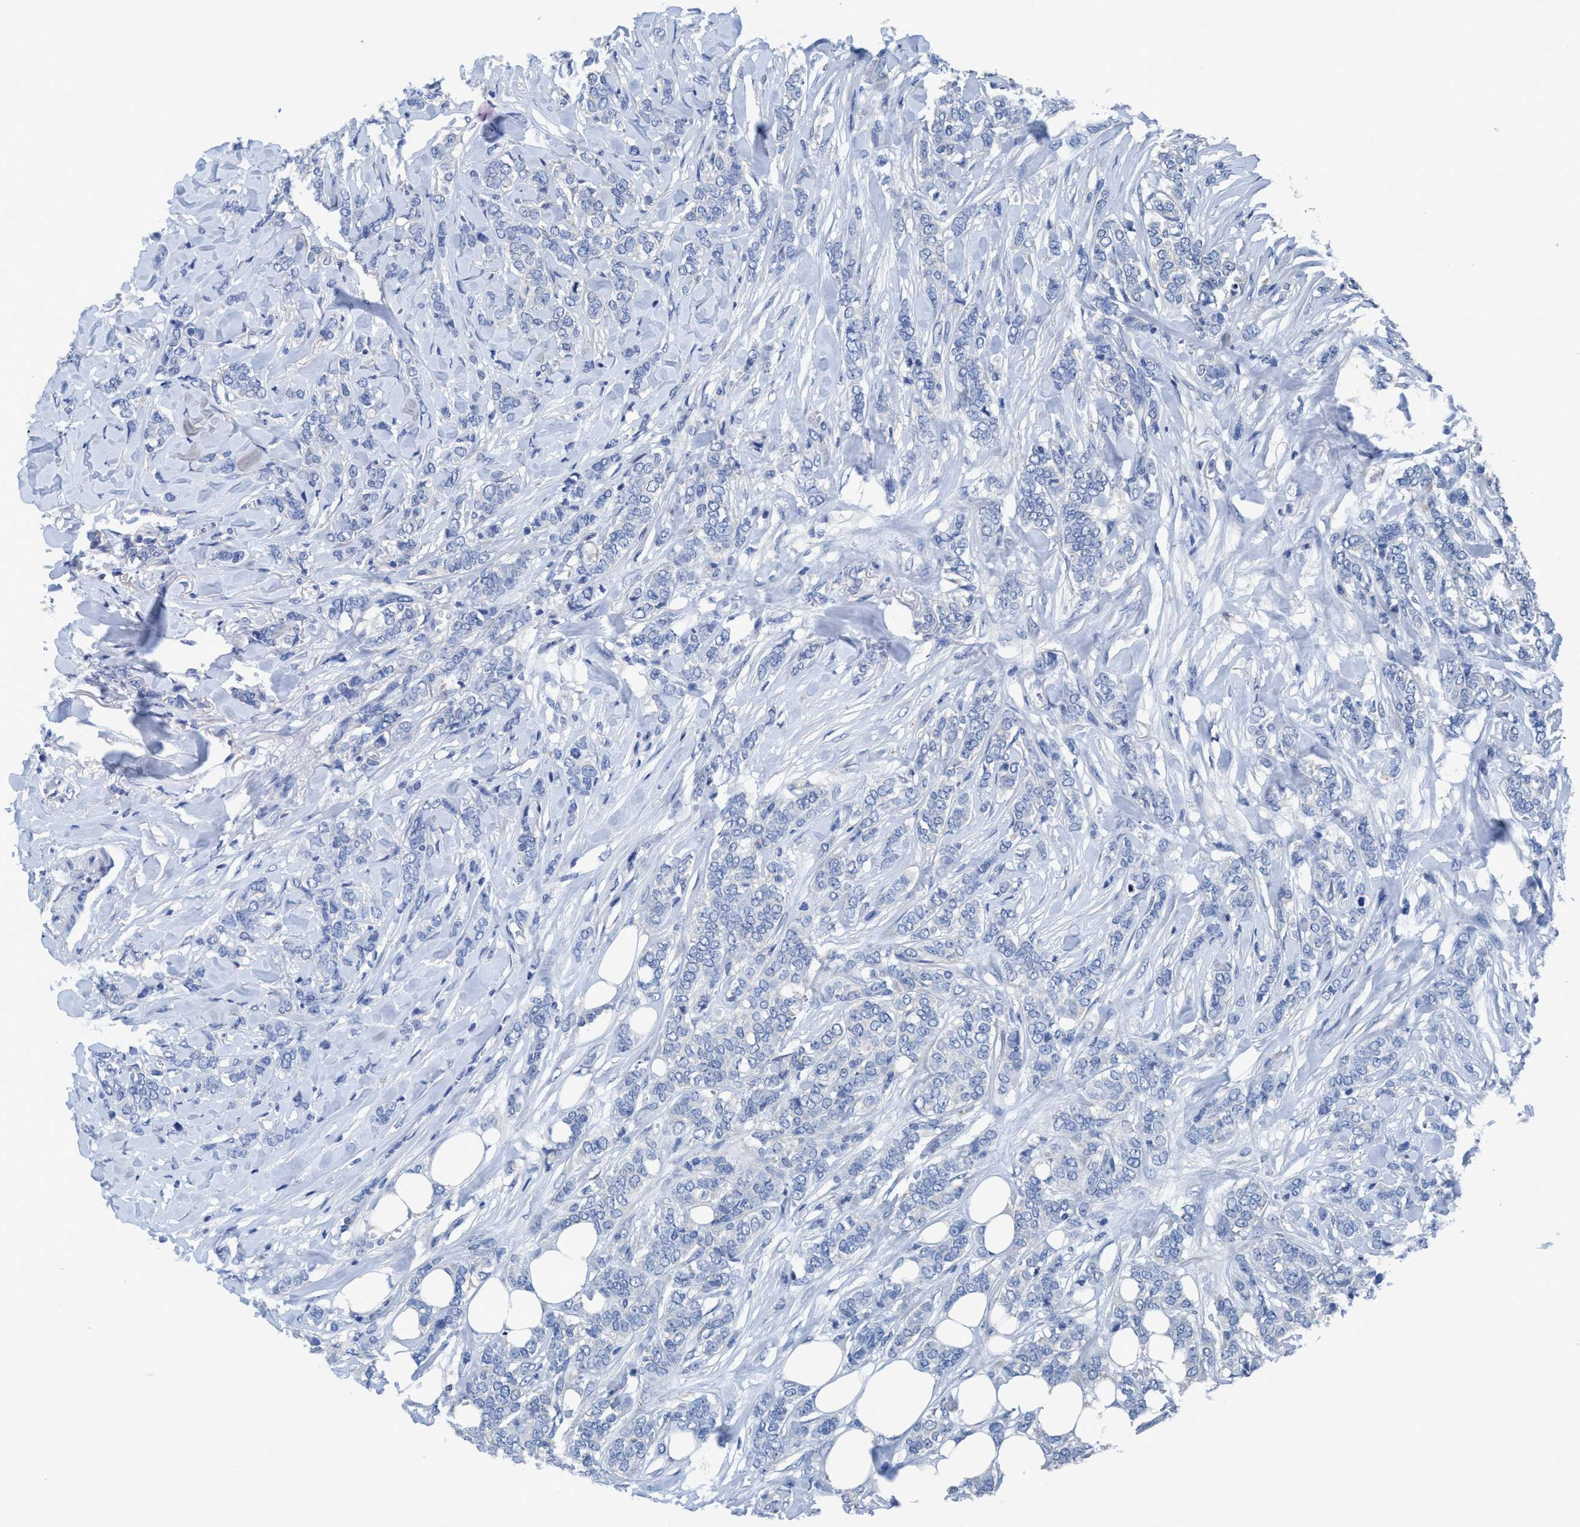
{"staining": {"intensity": "negative", "quantity": "none", "location": "none"}, "tissue": "breast cancer", "cell_type": "Tumor cells", "image_type": "cancer", "snomed": [{"axis": "morphology", "description": "Lobular carcinoma"}, {"axis": "topography", "description": "Skin"}, {"axis": "topography", "description": "Breast"}], "caption": "Breast cancer was stained to show a protein in brown. There is no significant staining in tumor cells.", "gene": "DNAI1", "patient": {"sex": "female", "age": 46}}